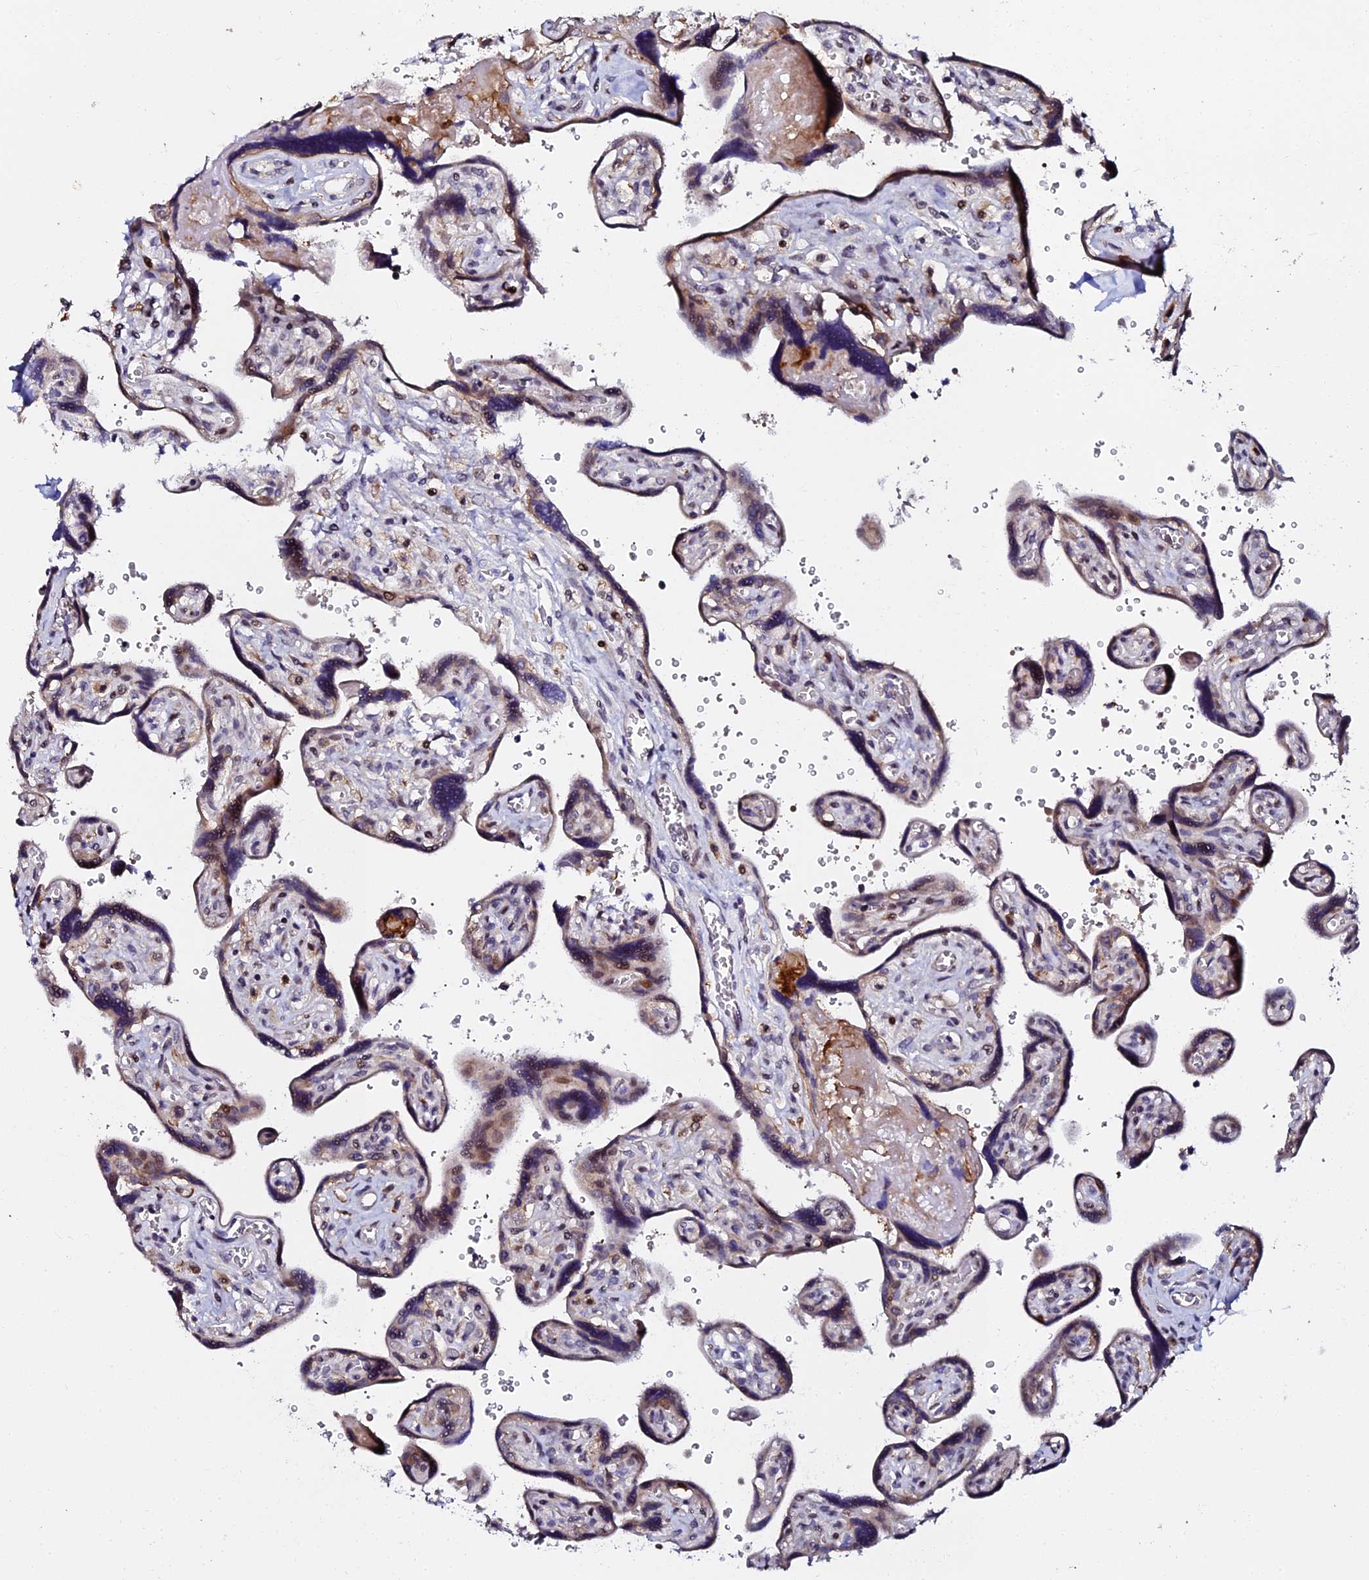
{"staining": {"intensity": "moderate", "quantity": "<25%", "location": "cytoplasmic/membranous,nuclear"}, "tissue": "placenta", "cell_type": "Trophoblastic cells", "image_type": "normal", "snomed": [{"axis": "morphology", "description": "Normal tissue, NOS"}, {"axis": "topography", "description": "Placenta"}], "caption": "Placenta stained with DAB immunohistochemistry displays low levels of moderate cytoplasmic/membranous,nuclear positivity in approximately <25% of trophoblastic cells.", "gene": "GPN3", "patient": {"sex": "female", "age": 39}}